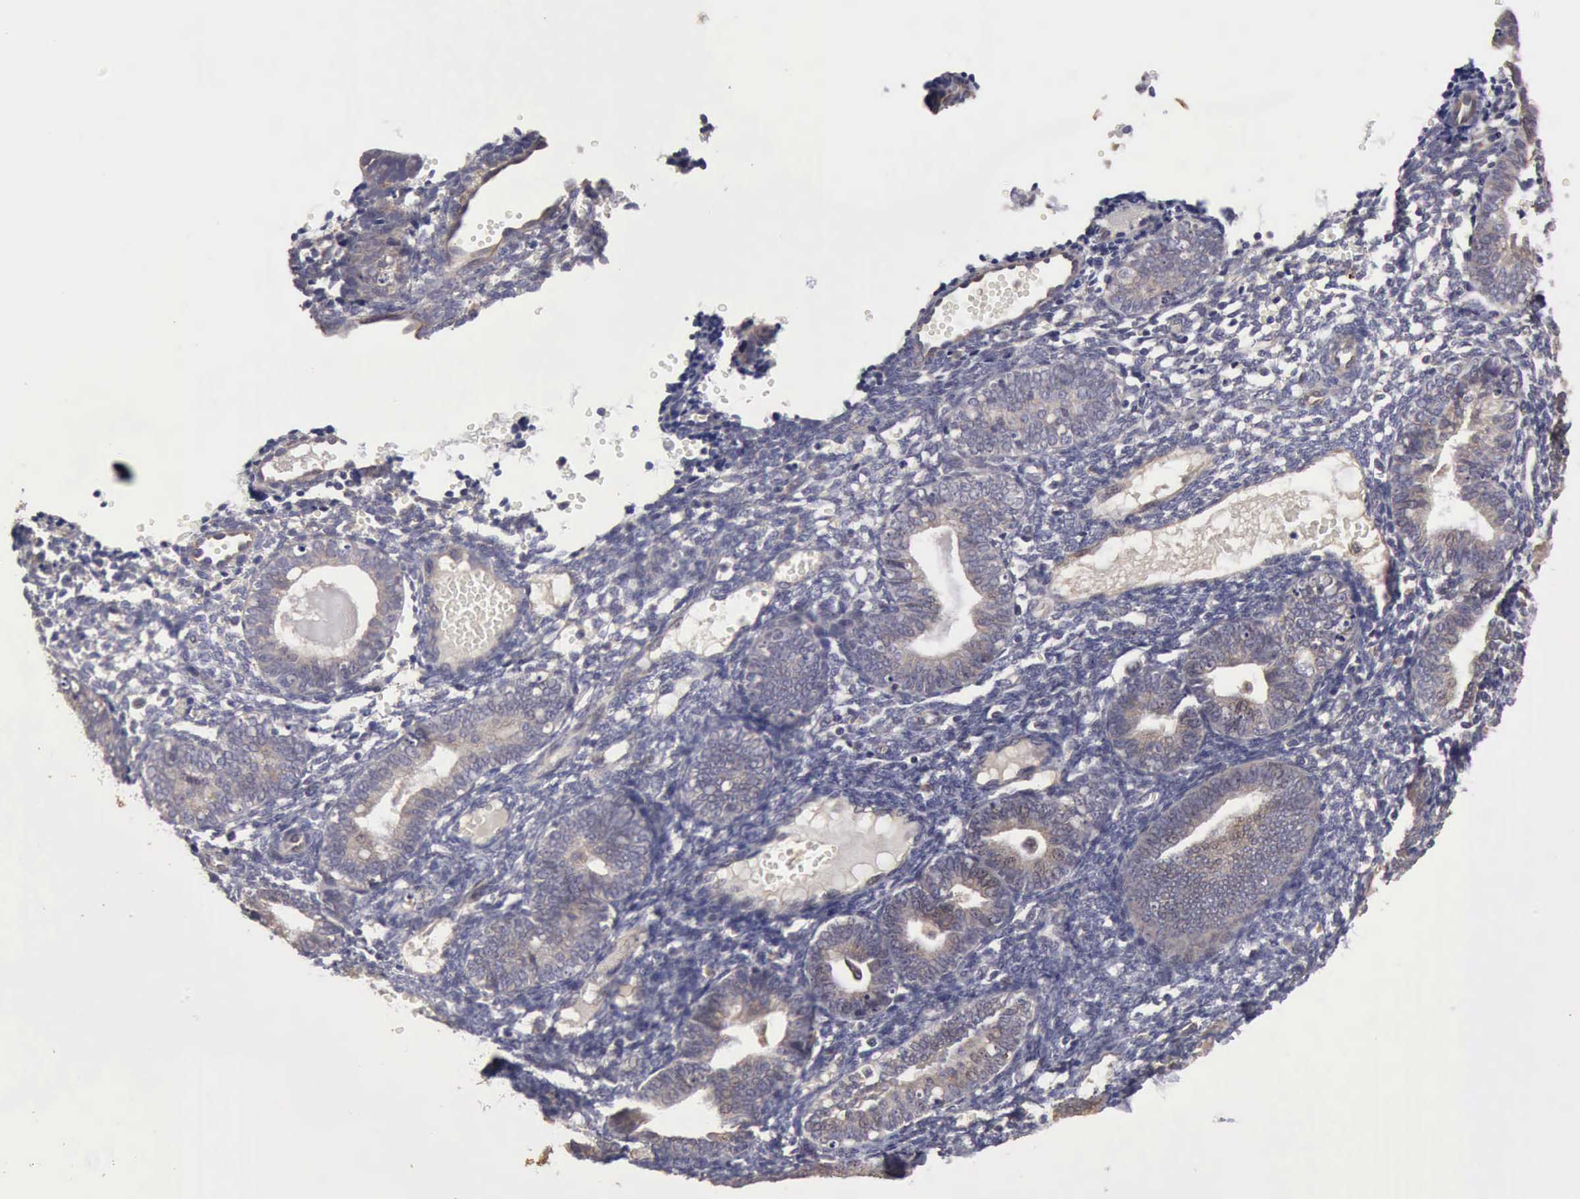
{"staining": {"intensity": "negative", "quantity": "none", "location": "none"}, "tissue": "endometrium", "cell_type": "Cells in endometrial stroma", "image_type": "normal", "snomed": [{"axis": "morphology", "description": "Normal tissue, NOS"}, {"axis": "topography", "description": "Endometrium"}], "caption": "The immunohistochemistry image has no significant positivity in cells in endometrial stroma of endometrium. (Stains: DAB IHC with hematoxylin counter stain, Microscopy: brightfield microscopy at high magnification).", "gene": "BMX", "patient": {"sex": "female", "age": 61}}